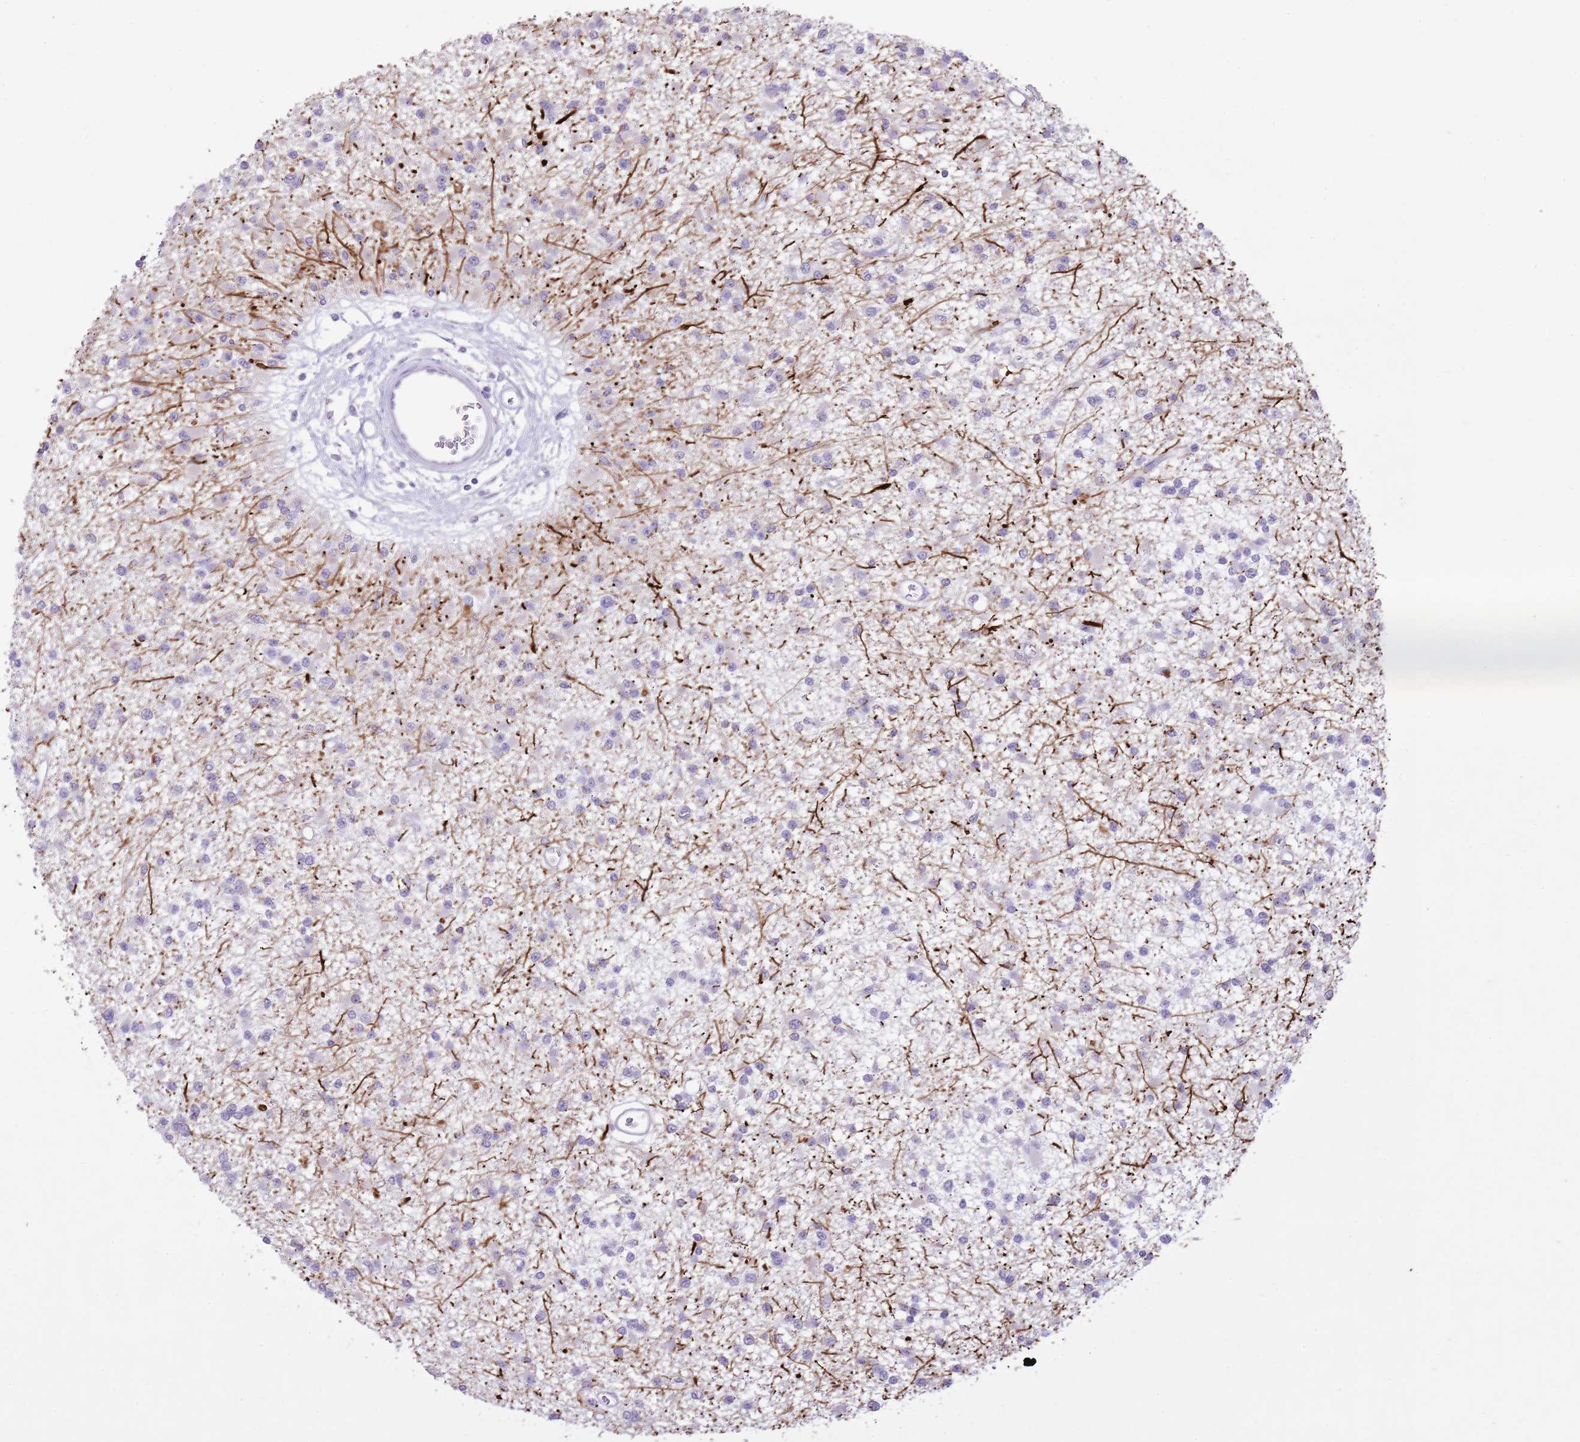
{"staining": {"intensity": "negative", "quantity": "none", "location": "none"}, "tissue": "glioma", "cell_type": "Tumor cells", "image_type": "cancer", "snomed": [{"axis": "morphology", "description": "Glioma, malignant, Low grade"}, {"axis": "topography", "description": "Brain"}], "caption": "DAB immunohistochemical staining of glioma exhibits no significant staining in tumor cells. The staining is performed using DAB (3,3'-diaminobenzidine) brown chromogen with nuclei counter-stained in using hematoxylin.", "gene": "XPO7", "patient": {"sex": "female", "age": 22}}